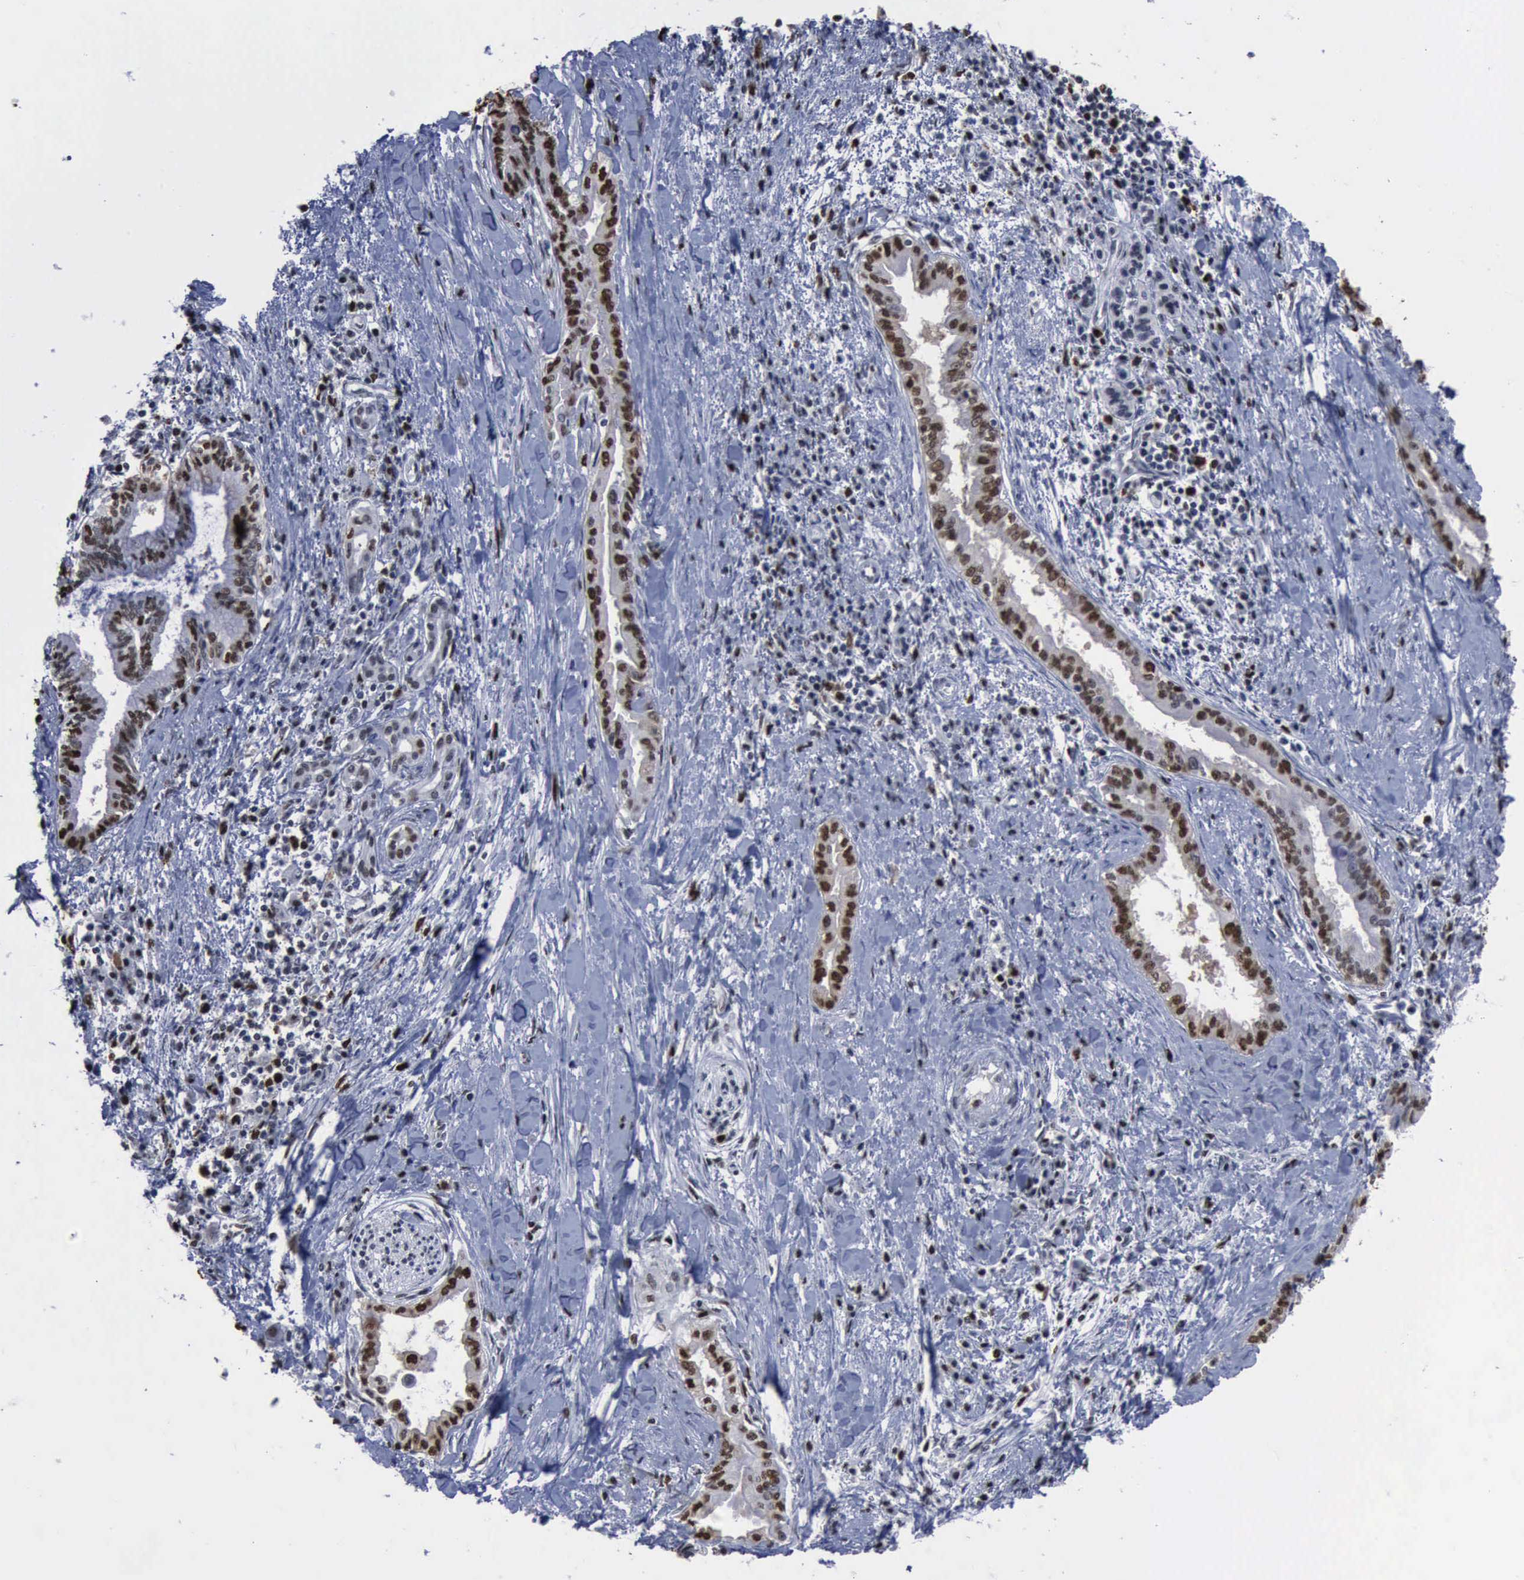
{"staining": {"intensity": "moderate", "quantity": "25%-75%", "location": "nuclear"}, "tissue": "pancreatic cancer", "cell_type": "Tumor cells", "image_type": "cancer", "snomed": [{"axis": "morphology", "description": "Adenocarcinoma, NOS"}, {"axis": "topography", "description": "Pancreas"}], "caption": "The micrograph reveals a brown stain indicating the presence of a protein in the nuclear of tumor cells in pancreatic cancer (adenocarcinoma). Ihc stains the protein in brown and the nuclei are stained blue.", "gene": "PCNA", "patient": {"sex": "female", "age": 64}}